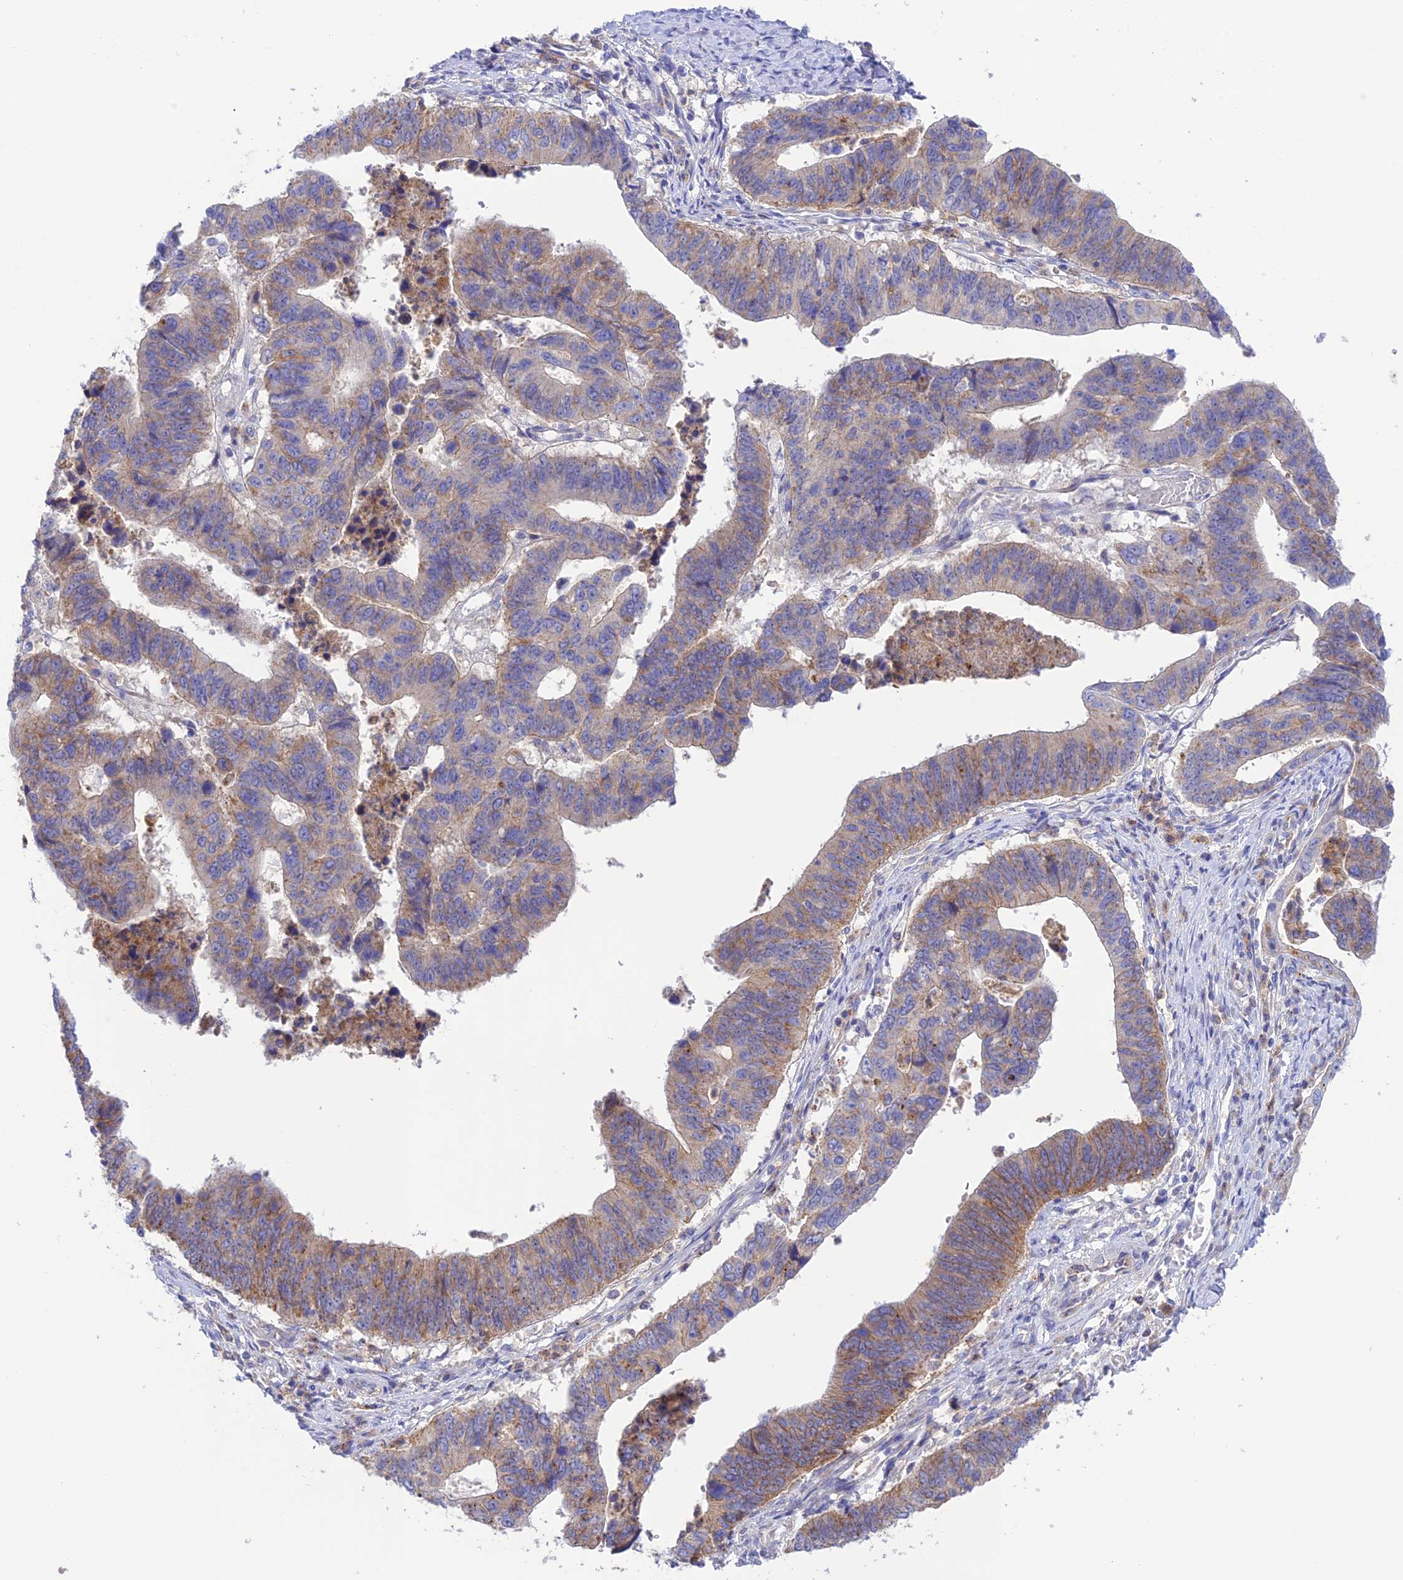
{"staining": {"intensity": "moderate", "quantity": ">75%", "location": "cytoplasmic/membranous"}, "tissue": "stomach cancer", "cell_type": "Tumor cells", "image_type": "cancer", "snomed": [{"axis": "morphology", "description": "Adenocarcinoma, NOS"}, {"axis": "topography", "description": "Stomach"}], "caption": "IHC staining of stomach adenocarcinoma, which shows medium levels of moderate cytoplasmic/membranous staining in about >75% of tumor cells indicating moderate cytoplasmic/membranous protein expression. The staining was performed using DAB (brown) for protein detection and nuclei were counterstained in hematoxylin (blue).", "gene": "CHSY3", "patient": {"sex": "male", "age": 59}}